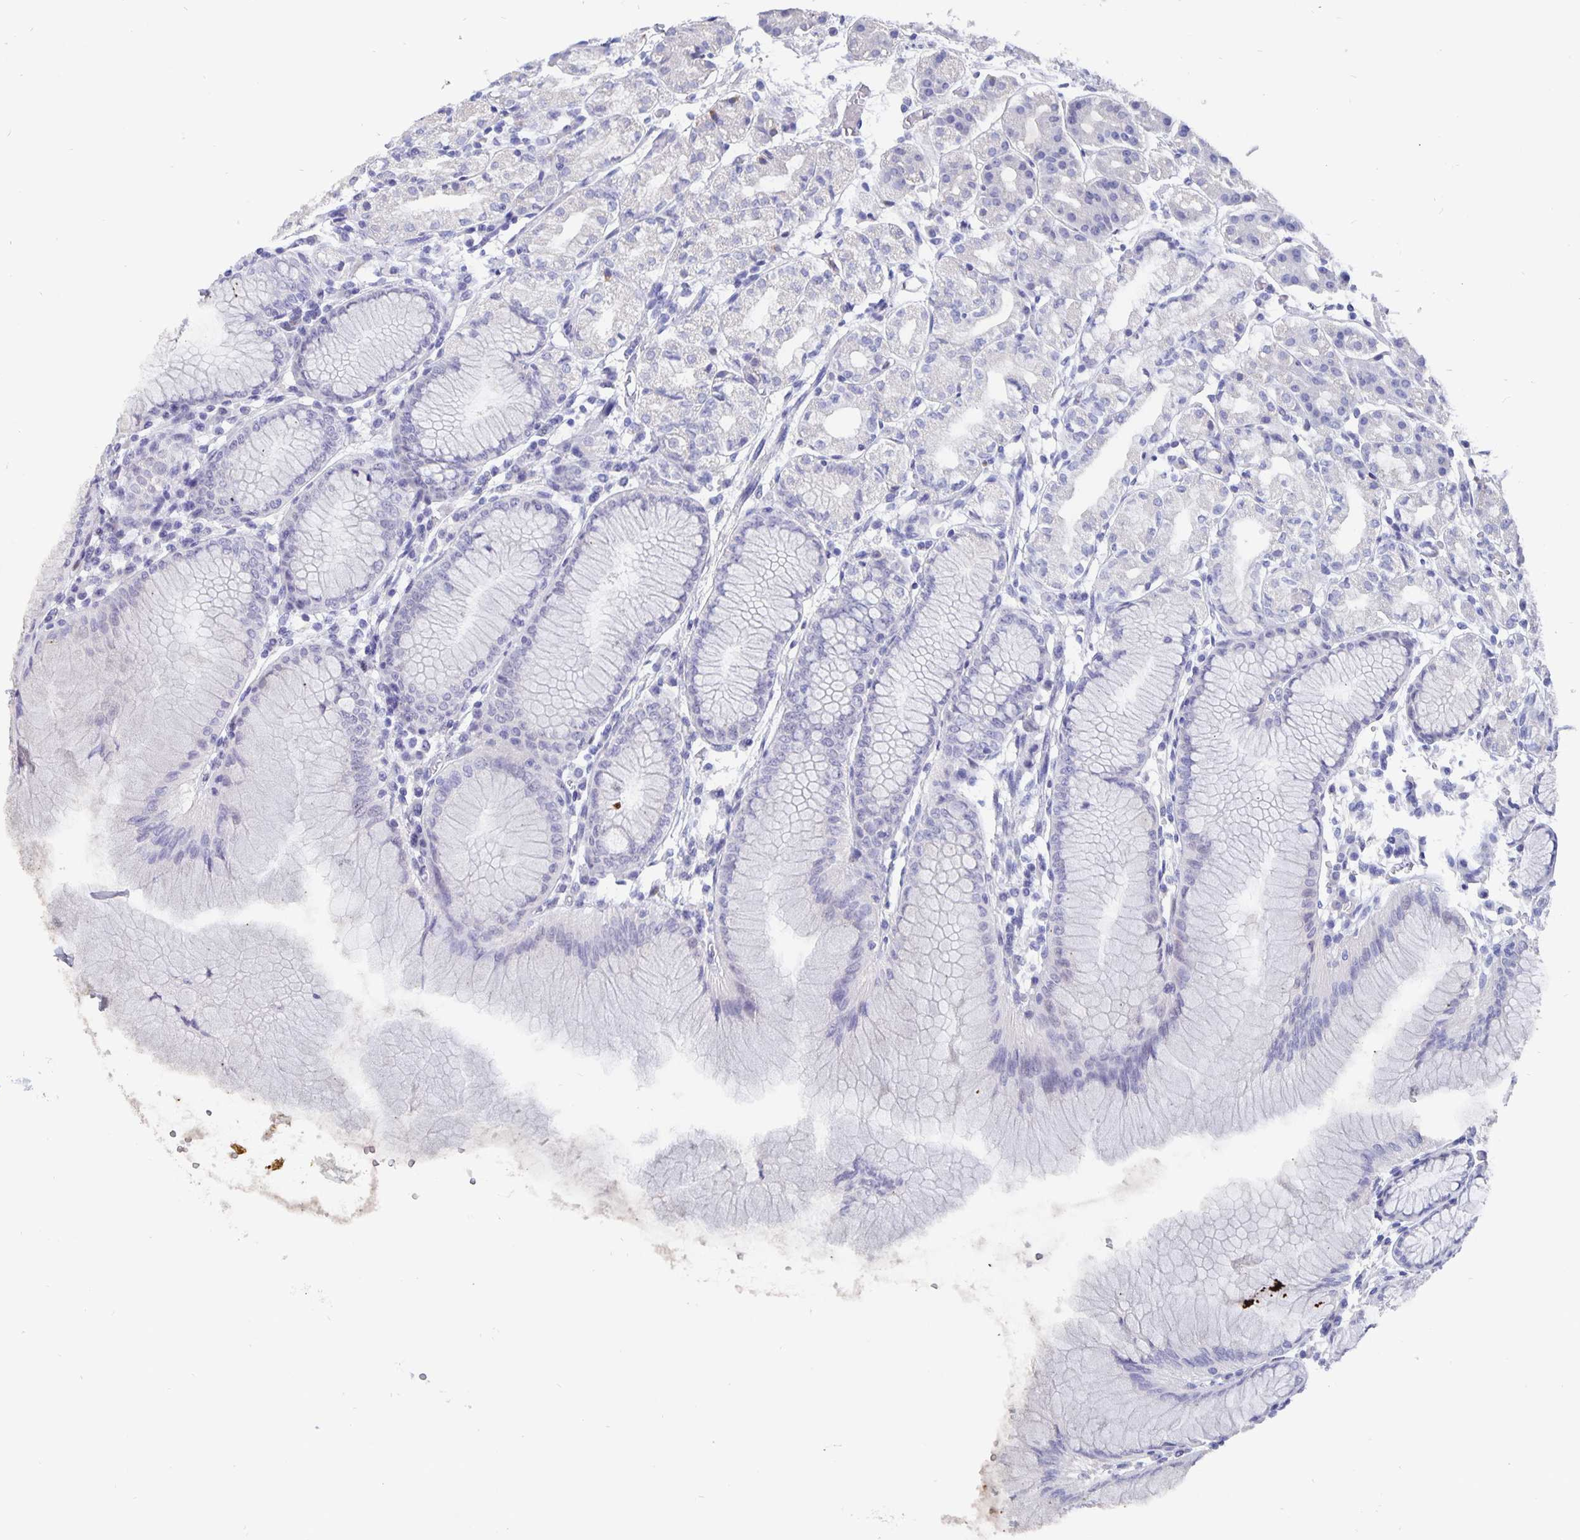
{"staining": {"intensity": "negative", "quantity": "none", "location": "none"}, "tissue": "stomach", "cell_type": "Glandular cells", "image_type": "normal", "snomed": [{"axis": "morphology", "description": "Normal tissue, NOS"}, {"axis": "topography", "description": "Stomach"}], "caption": "High magnification brightfield microscopy of unremarkable stomach stained with DAB (brown) and counterstained with hematoxylin (blue): glandular cells show no significant expression. (Immunohistochemistry (ihc), brightfield microscopy, high magnification).", "gene": "SMOC1", "patient": {"sex": "female", "age": 57}}